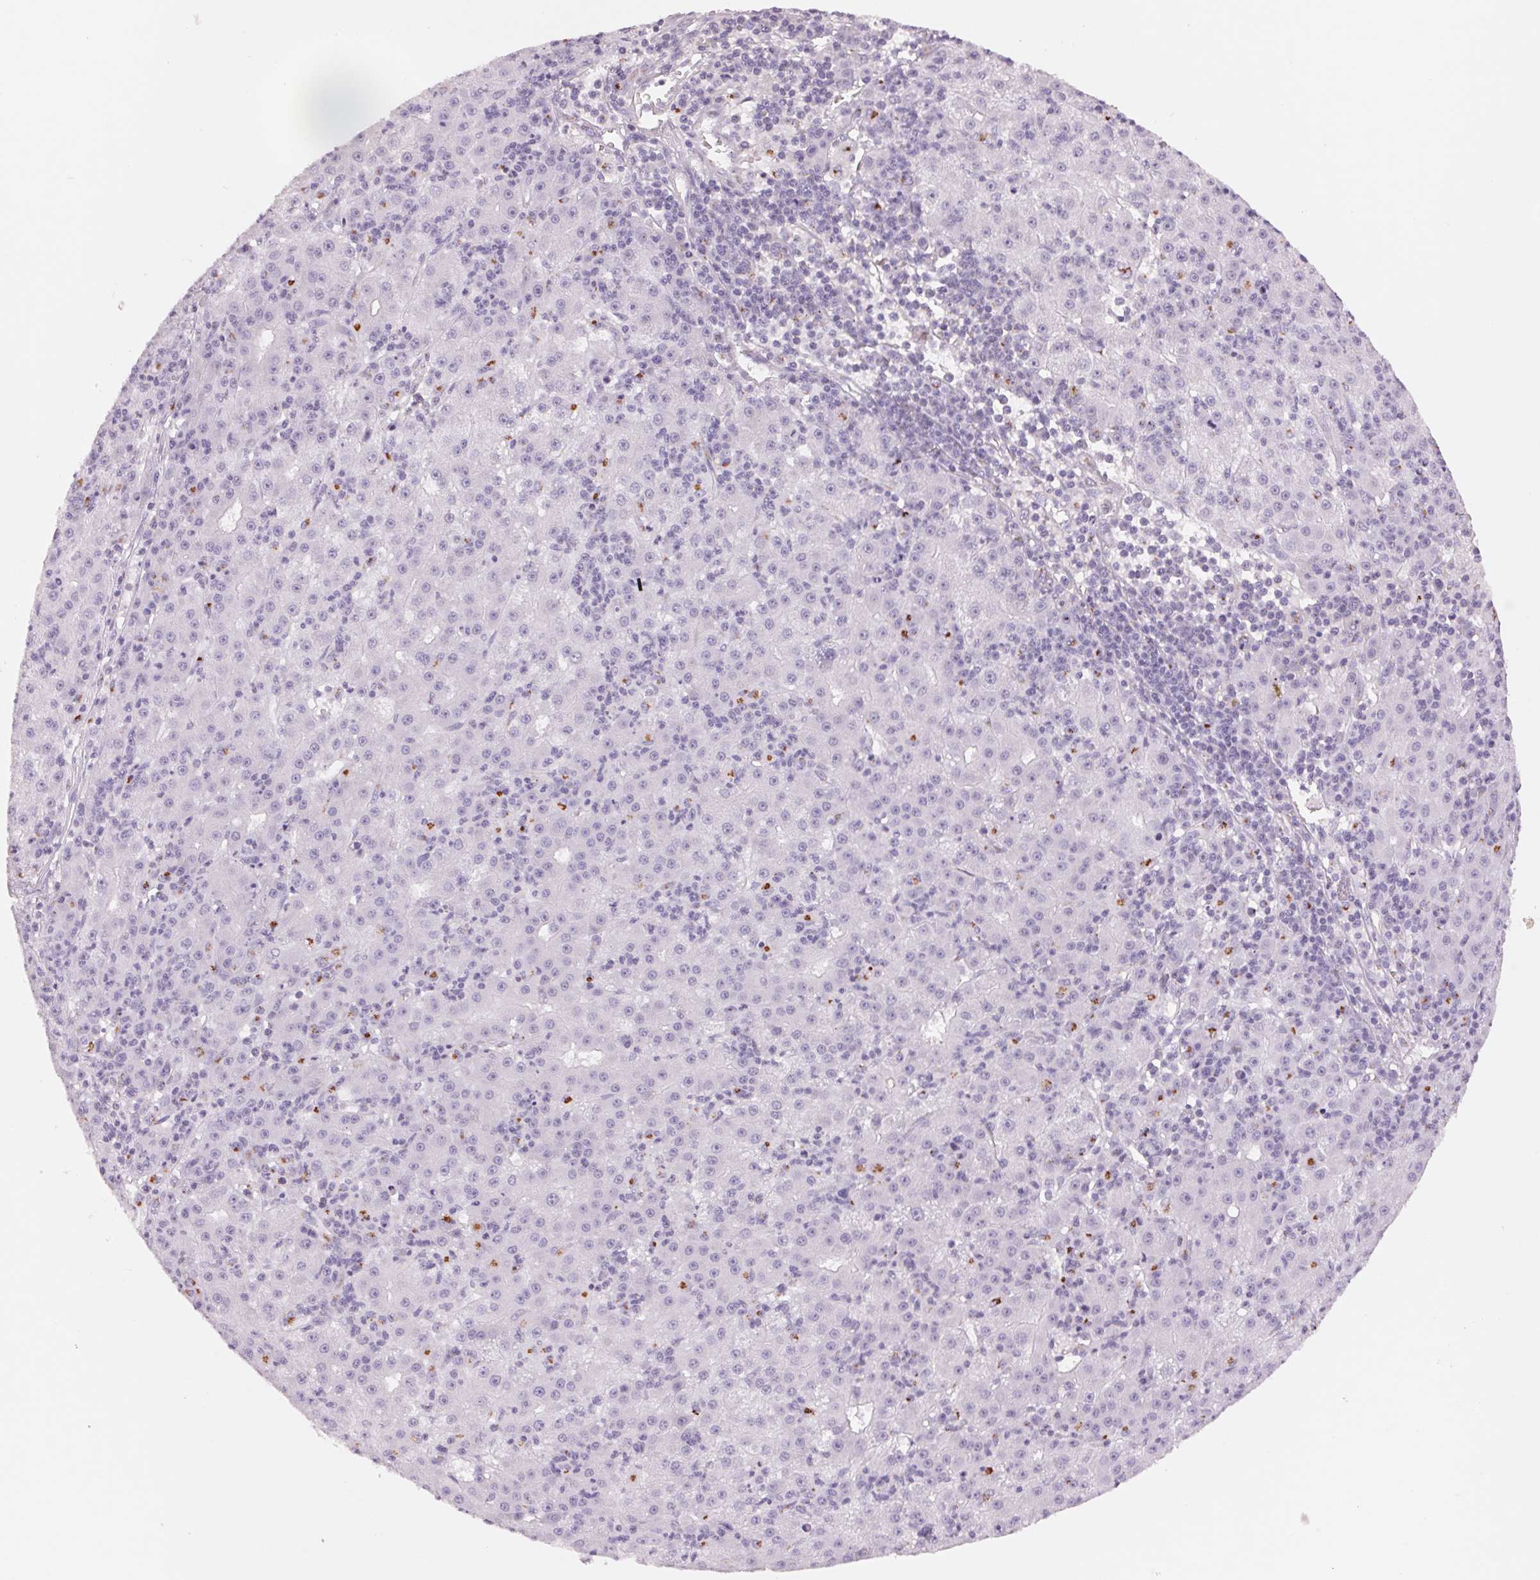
{"staining": {"intensity": "negative", "quantity": "none", "location": "none"}, "tissue": "liver cancer", "cell_type": "Tumor cells", "image_type": "cancer", "snomed": [{"axis": "morphology", "description": "Carcinoma, Hepatocellular, NOS"}, {"axis": "topography", "description": "Liver"}], "caption": "An image of human liver cancer (hepatocellular carcinoma) is negative for staining in tumor cells.", "gene": "GALNT7", "patient": {"sex": "male", "age": 76}}